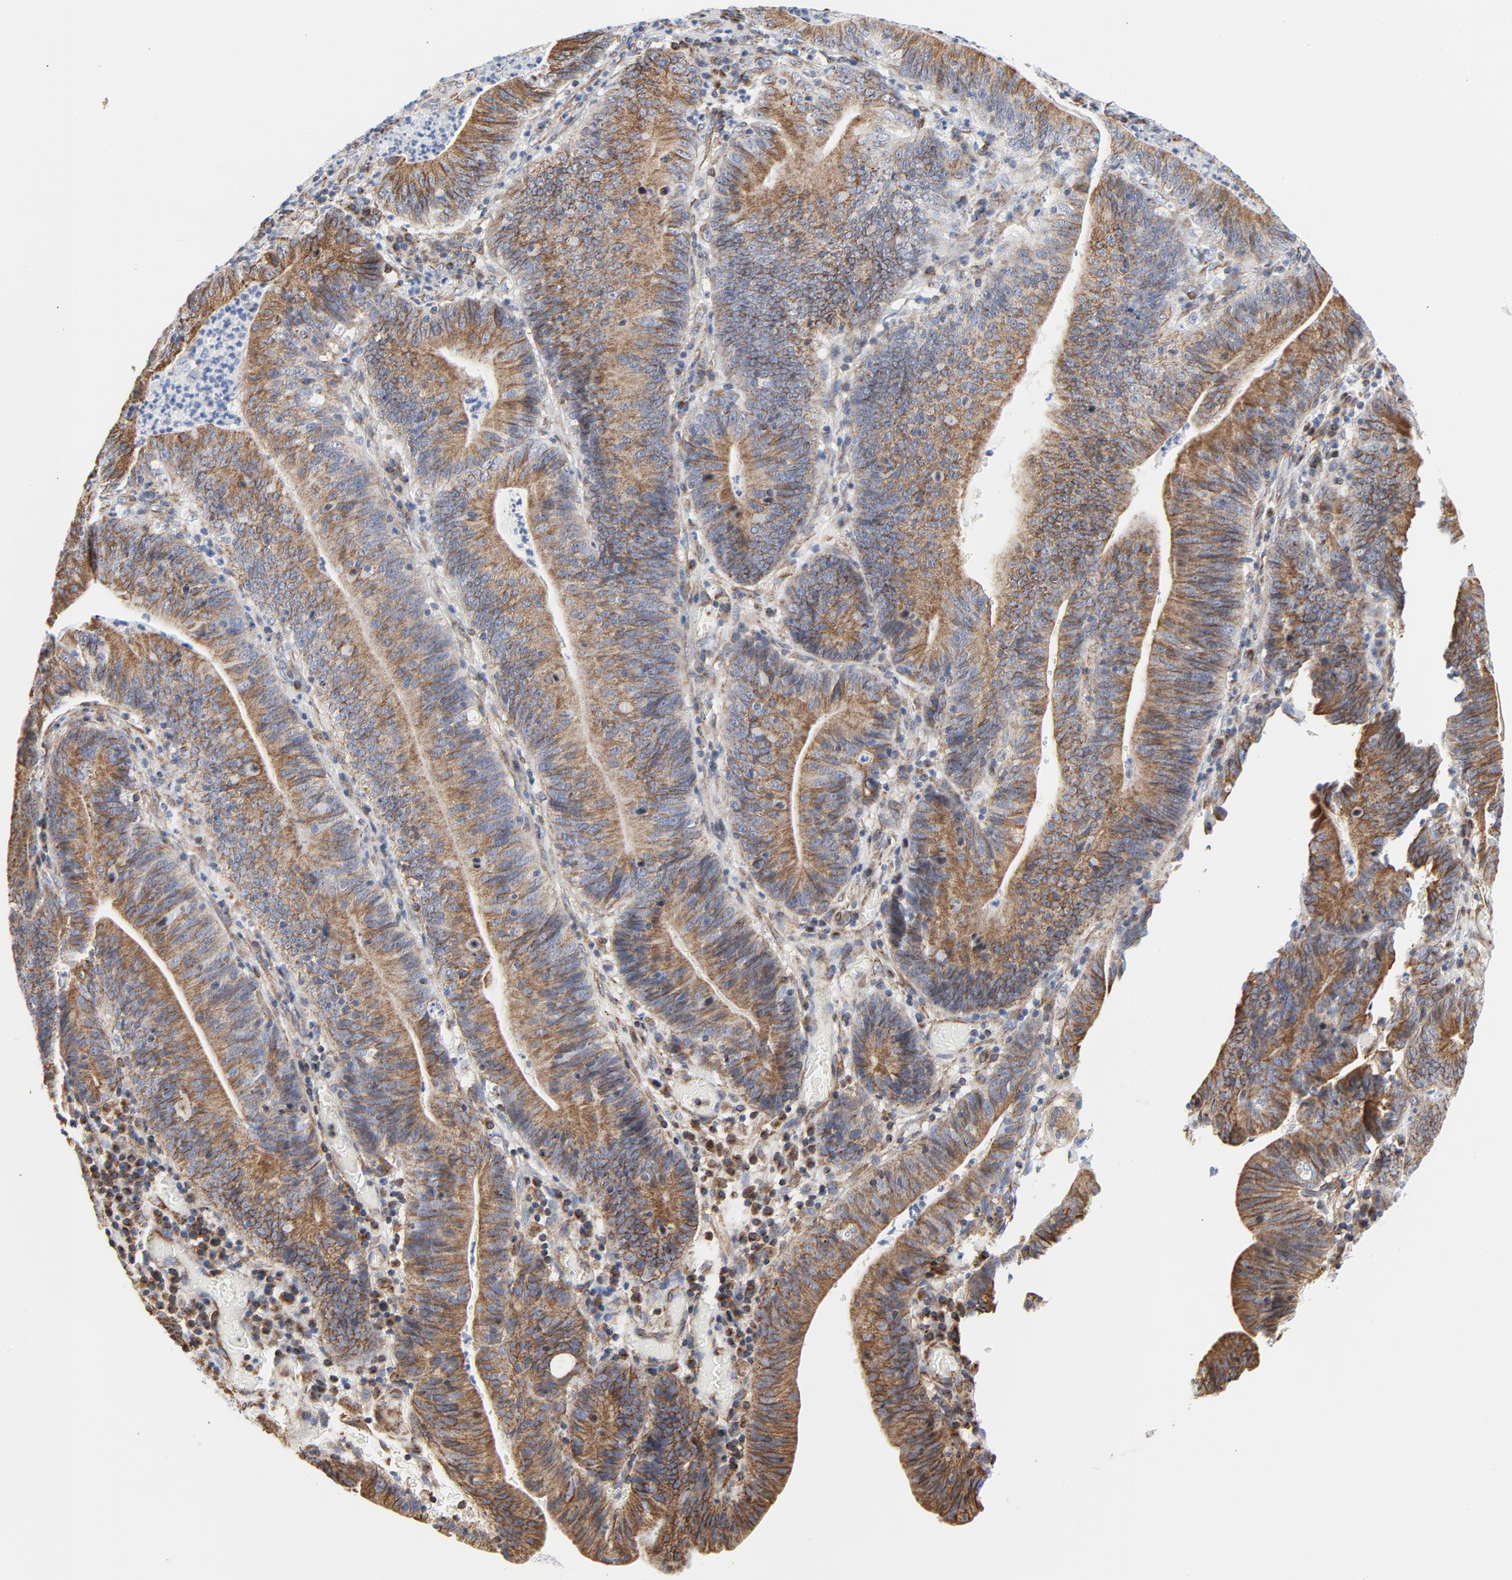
{"staining": {"intensity": "moderate", "quantity": ">75%", "location": "cytoplasmic/membranous"}, "tissue": "stomach cancer", "cell_type": "Tumor cells", "image_type": "cancer", "snomed": [{"axis": "morphology", "description": "Adenocarcinoma, NOS"}, {"axis": "topography", "description": "Stomach, lower"}], "caption": "The photomicrograph demonstrates a brown stain indicating the presence of a protein in the cytoplasmic/membranous of tumor cells in stomach adenocarcinoma. (brown staining indicates protein expression, while blue staining denotes nuclei).", "gene": "TUBB1", "patient": {"sex": "female", "age": 86}}